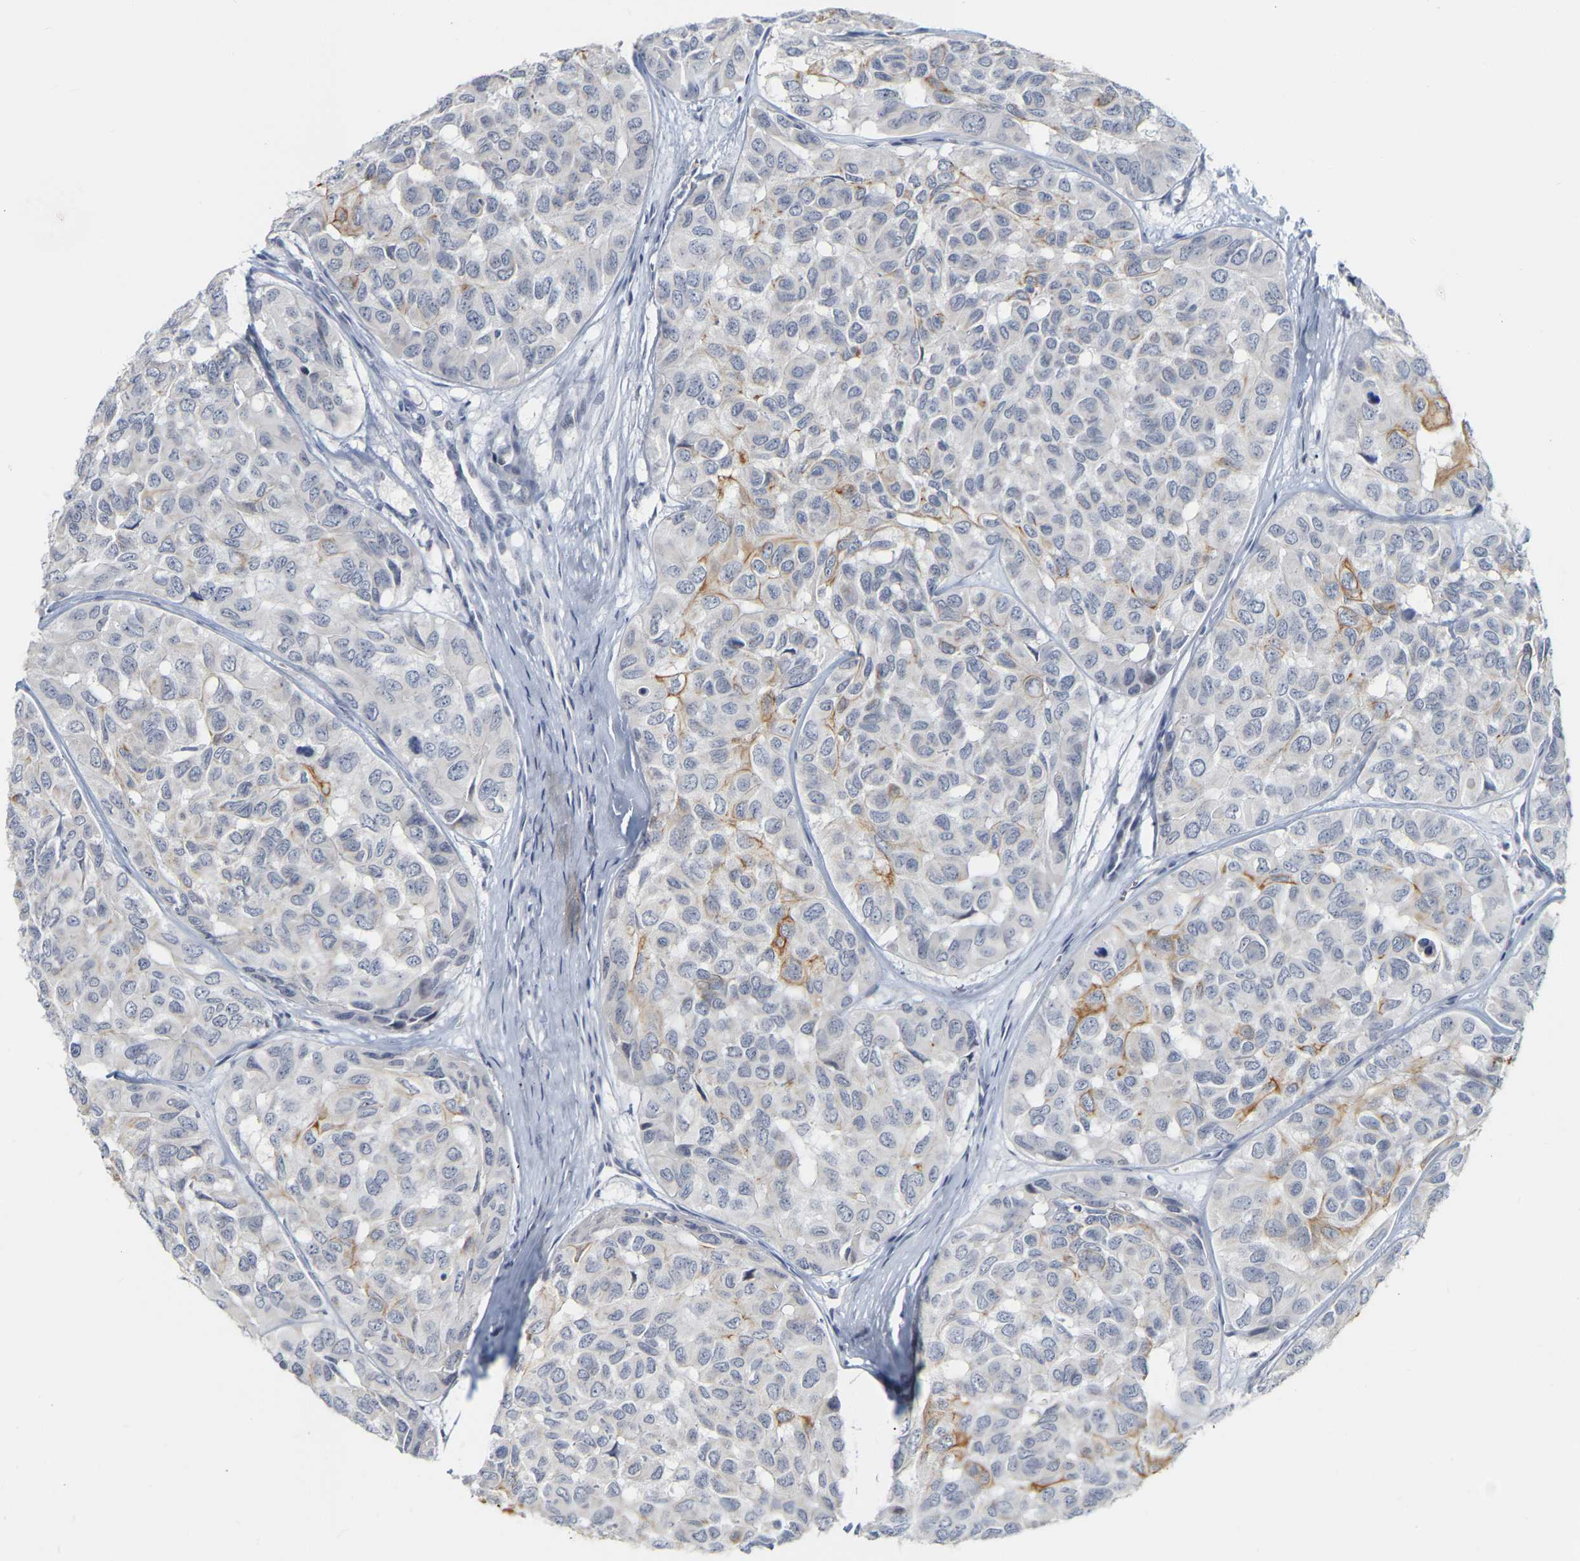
{"staining": {"intensity": "negative", "quantity": "none", "location": "none"}, "tissue": "head and neck cancer", "cell_type": "Tumor cells", "image_type": "cancer", "snomed": [{"axis": "morphology", "description": "Adenocarcinoma, NOS"}, {"axis": "topography", "description": "Salivary gland, NOS"}, {"axis": "topography", "description": "Head-Neck"}], "caption": "IHC micrograph of neoplastic tissue: head and neck adenocarcinoma stained with DAB reveals no significant protein positivity in tumor cells.", "gene": "KRT76", "patient": {"sex": "female", "age": 76}}